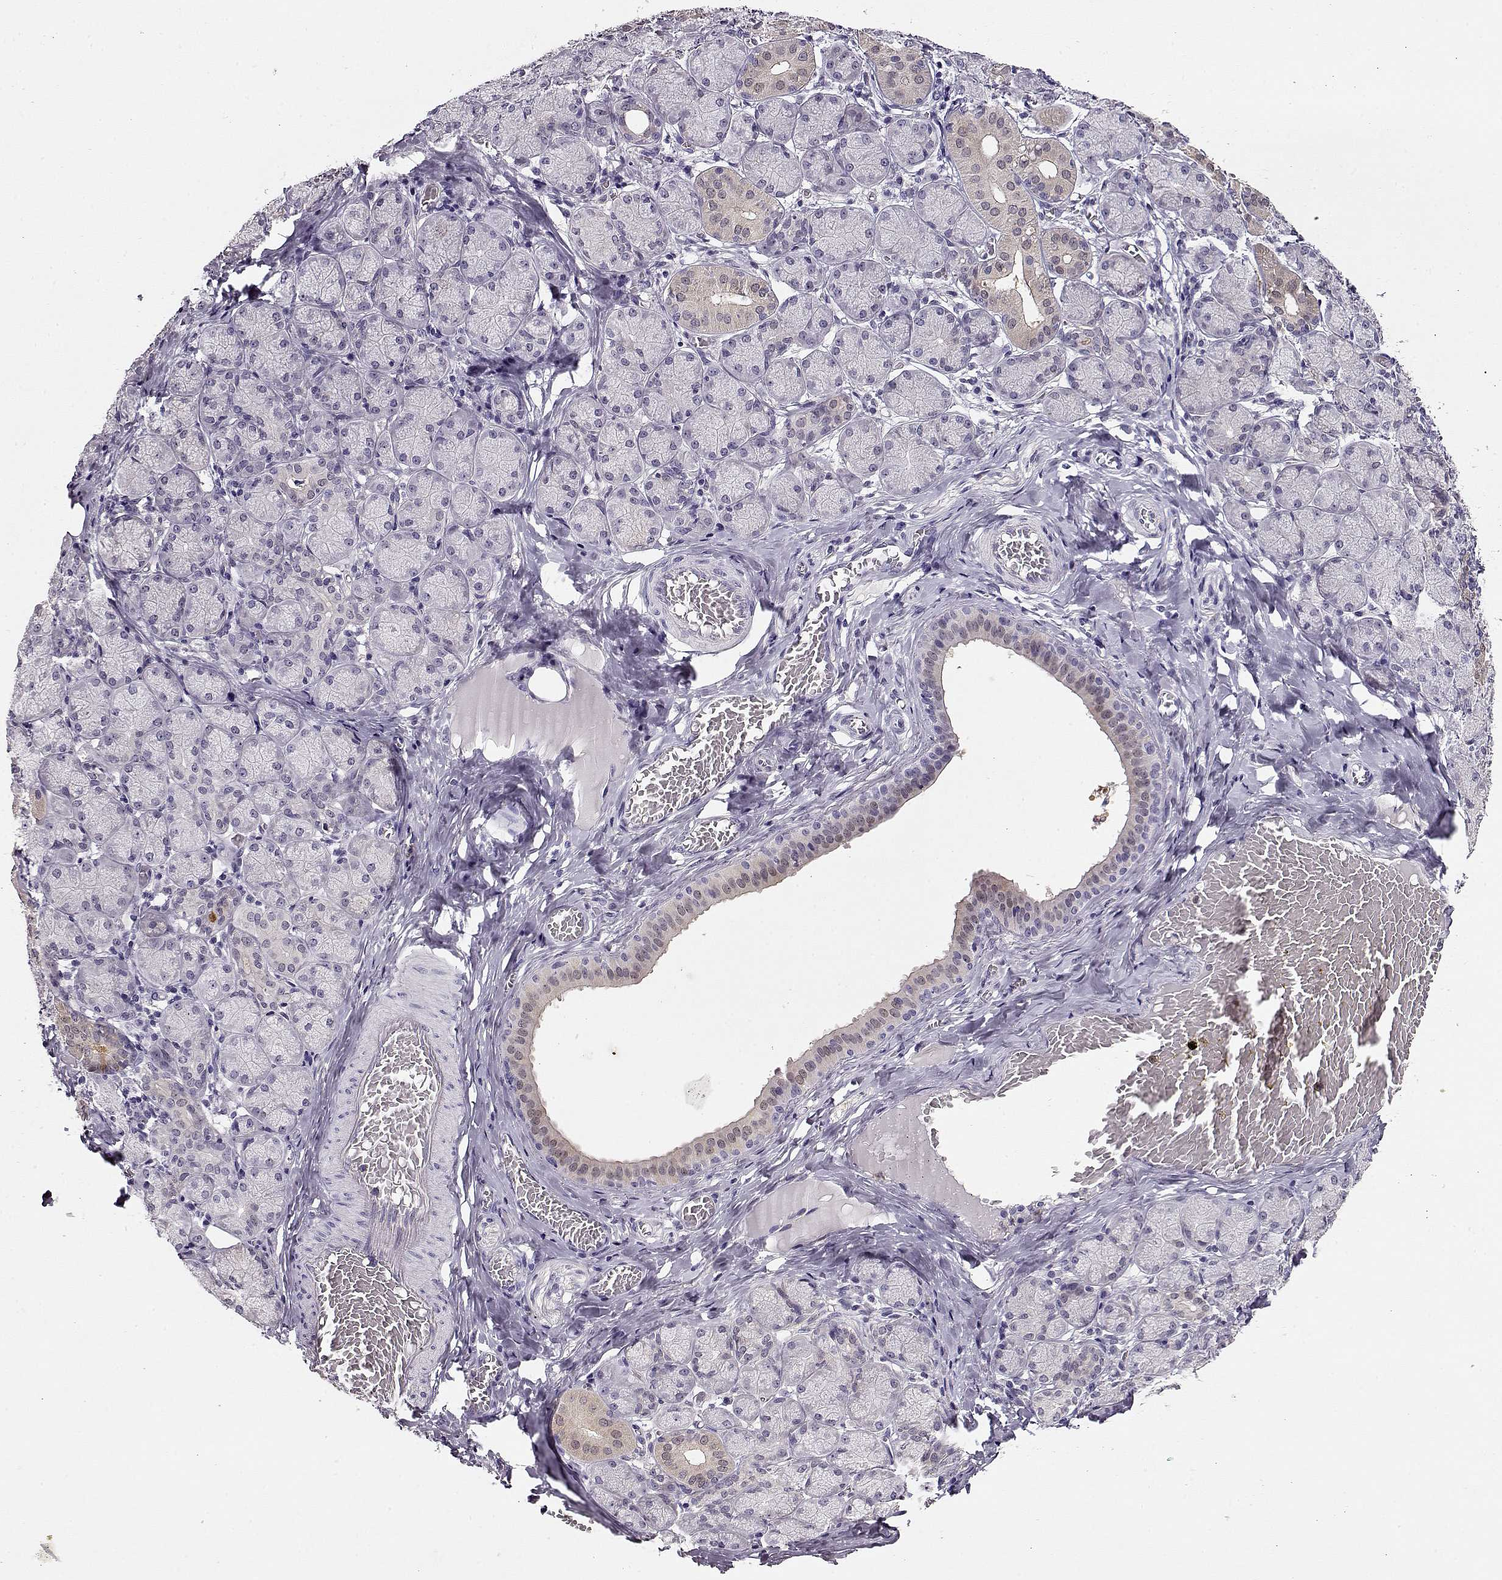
{"staining": {"intensity": "weak", "quantity": "<25%", "location": "cytoplasmic/membranous,nuclear"}, "tissue": "salivary gland", "cell_type": "Glandular cells", "image_type": "normal", "snomed": [{"axis": "morphology", "description": "Normal tissue, NOS"}, {"axis": "topography", "description": "Salivary gland"}, {"axis": "topography", "description": "Peripheral nerve tissue"}], "caption": "Immunohistochemistry of unremarkable salivary gland reveals no positivity in glandular cells. (Brightfield microscopy of DAB (3,3'-diaminobenzidine) immunohistochemistry (IHC) at high magnification).", "gene": "CCR8", "patient": {"sex": "female", "age": 24}}